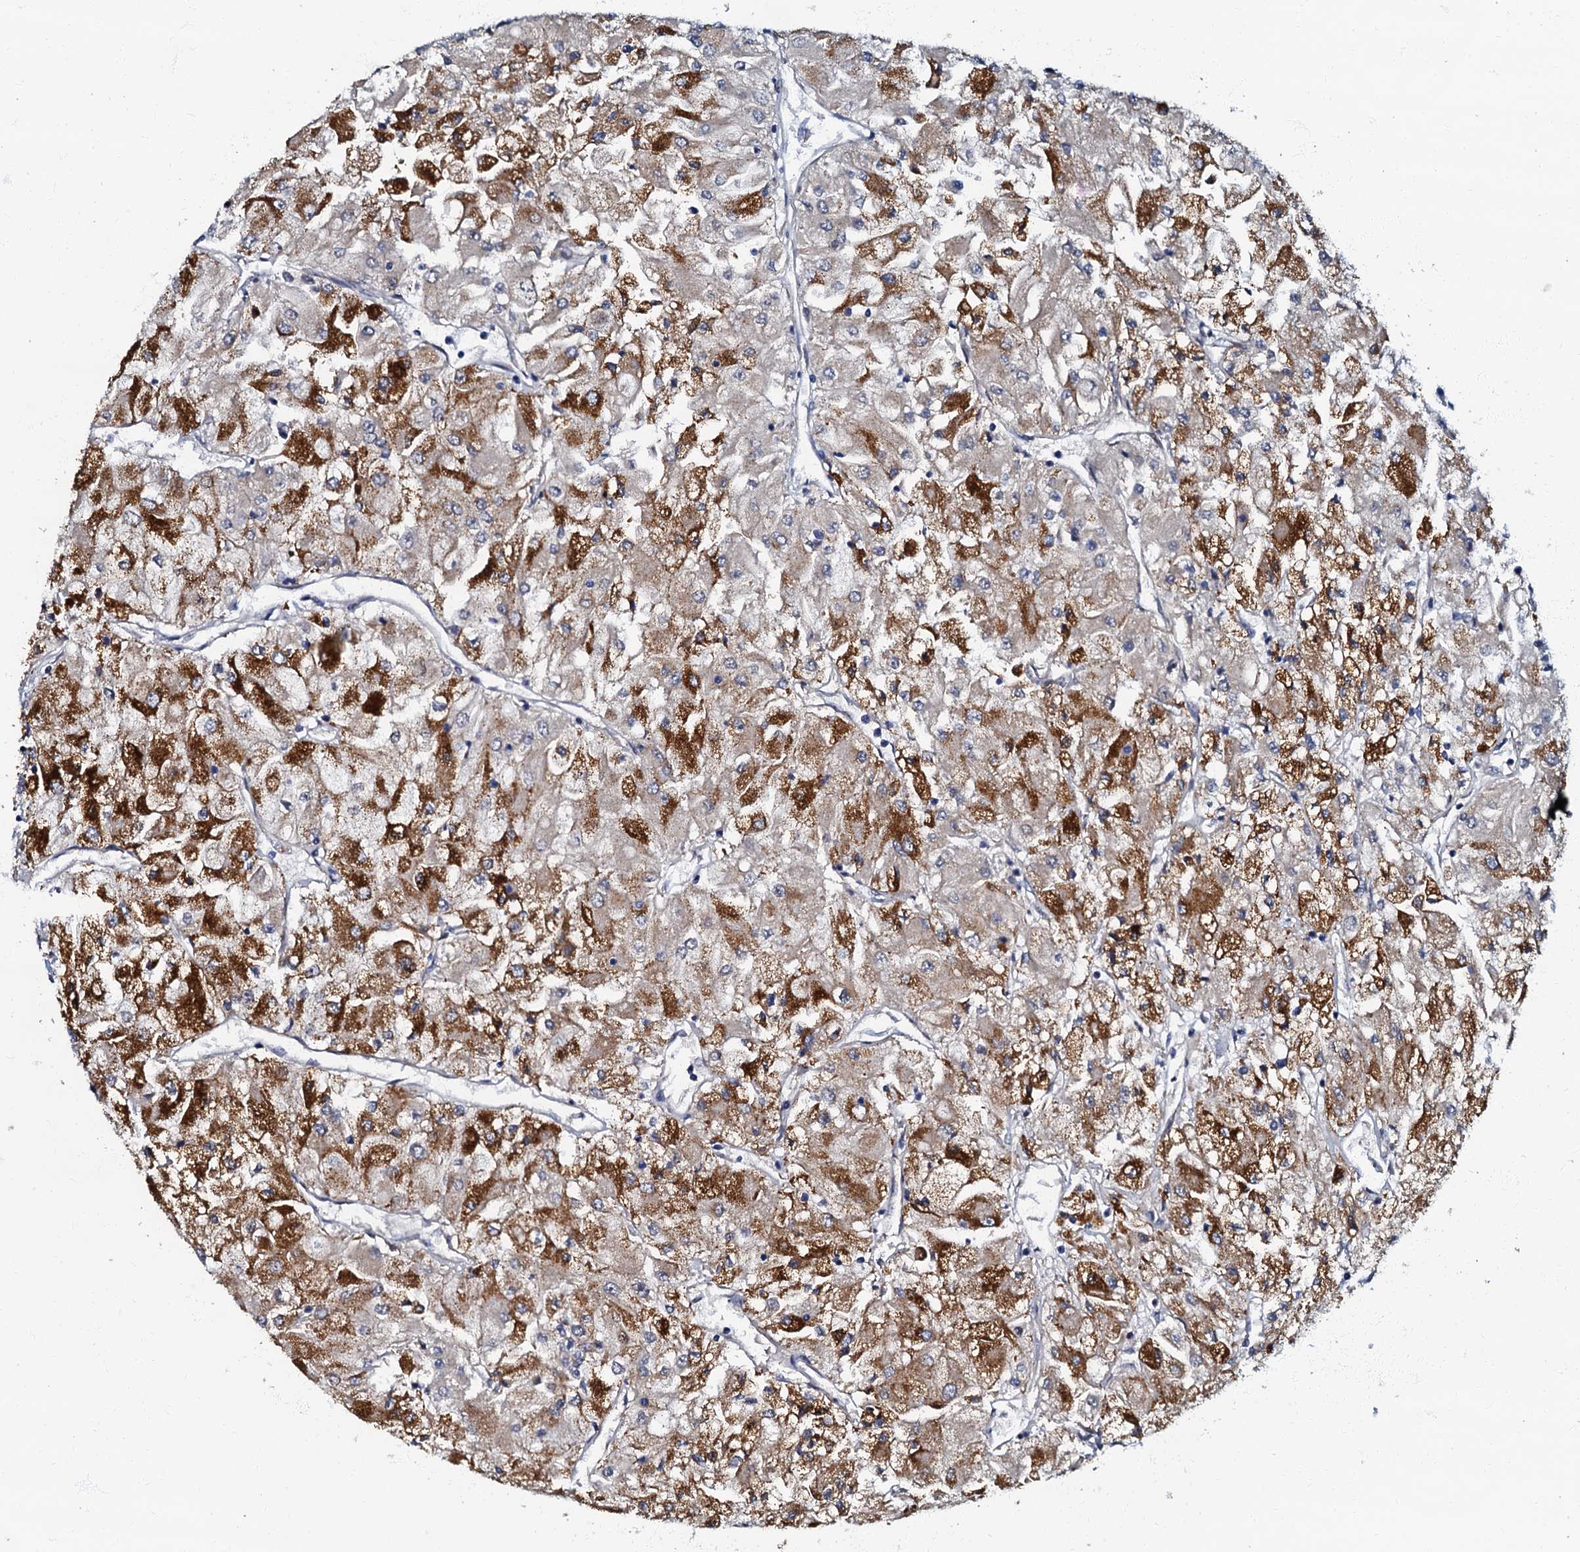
{"staining": {"intensity": "strong", "quantity": ">75%", "location": "cytoplasmic/membranous"}, "tissue": "renal cancer", "cell_type": "Tumor cells", "image_type": "cancer", "snomed": [{"axis": "morphology", "description": "Adenocarcinoma, NOS"}, {"axis": "topography", "description": "Kidney"}], "caption": "The immunohistochemical stain highlights strong cytoplasmic/membranous positivity in tumor cells of adenocarcinoma (renal) tissue.", "gene": "OLAH", "patient": {"sex": "male", "age": 80}}